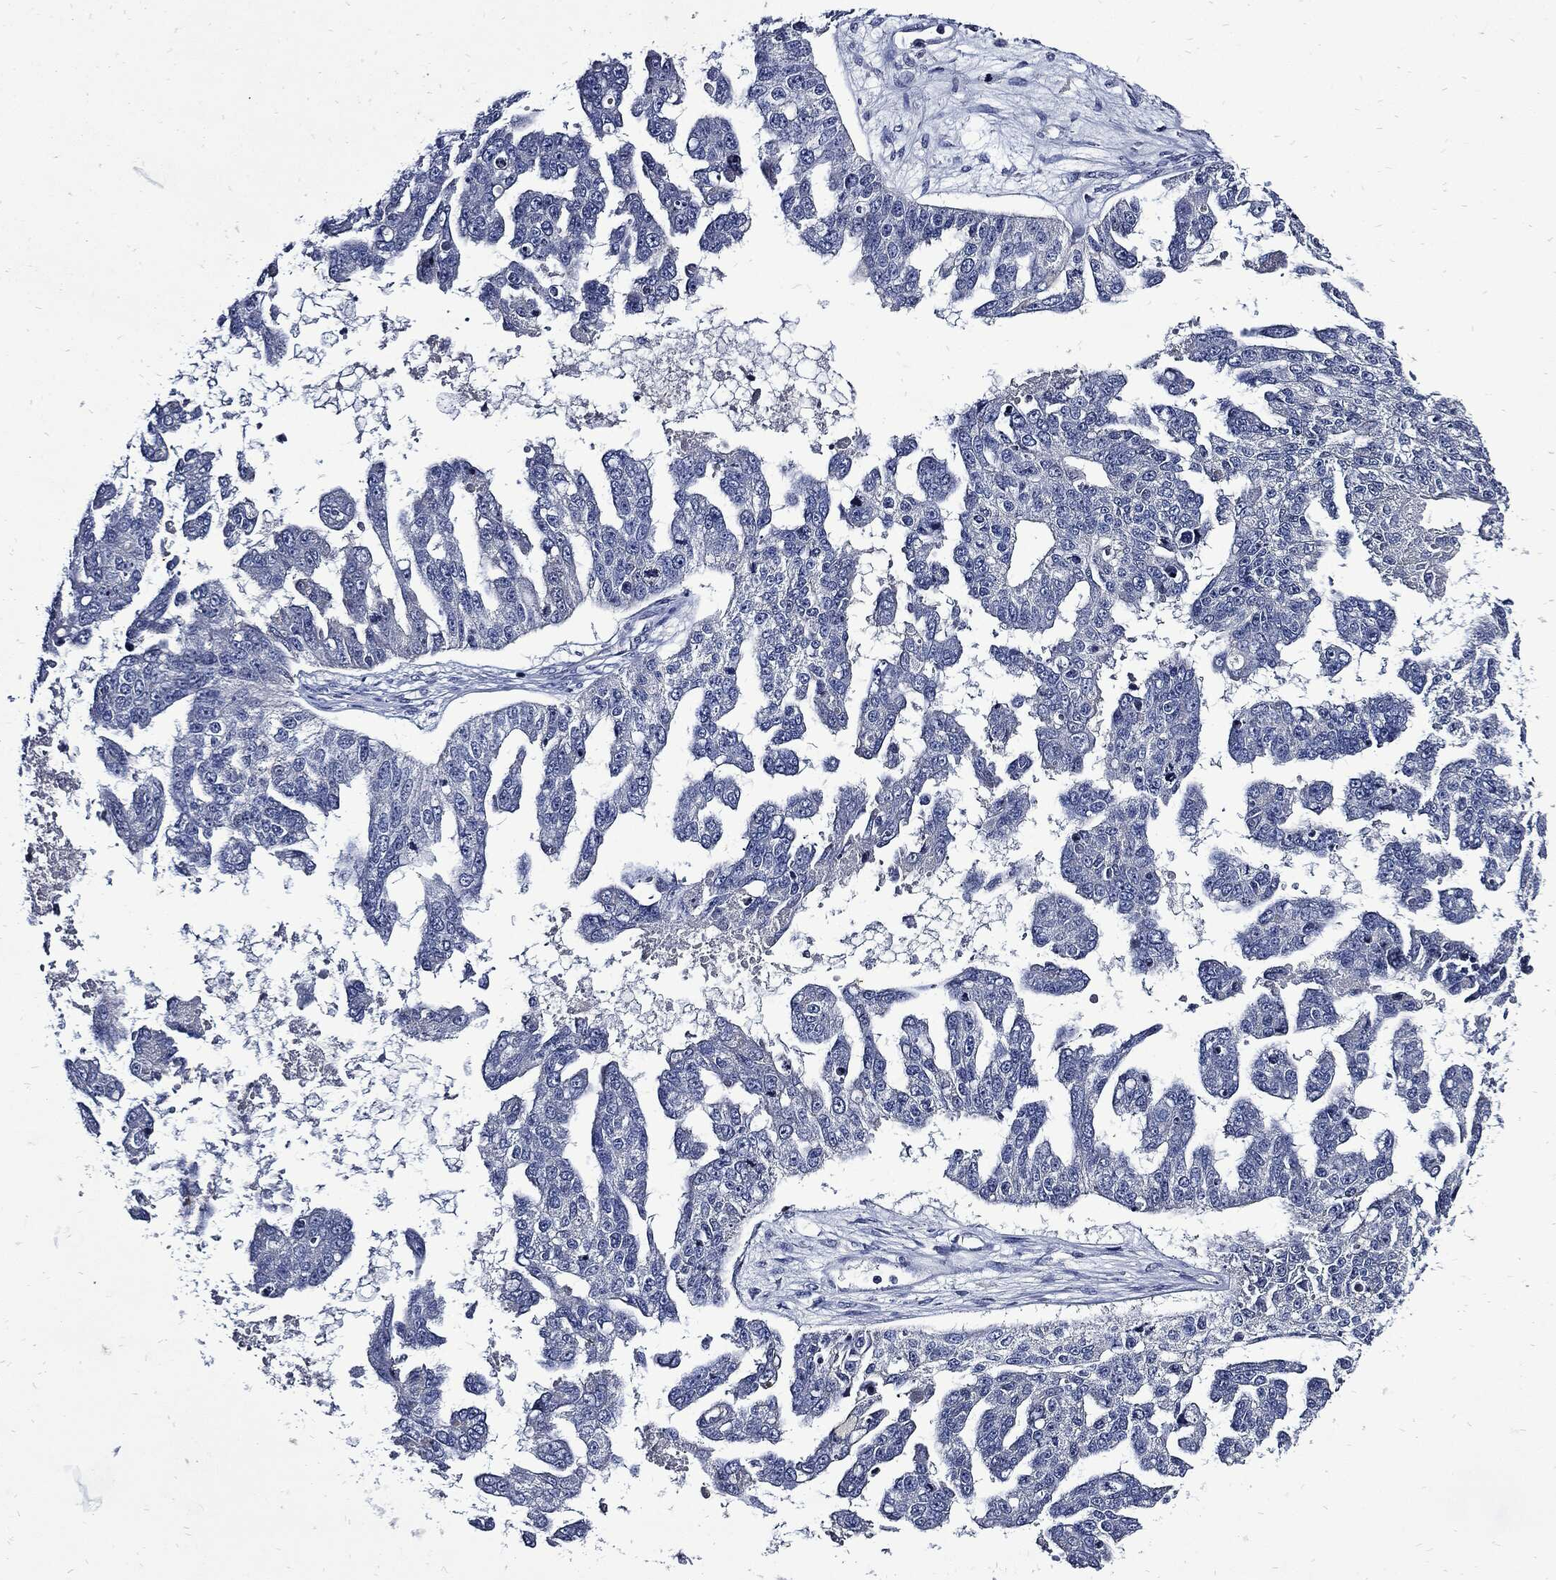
{"staining": {"intensity": "negative", "quantity": "none", "location": "none"}, "tissue": "ovarian cancer", "cell_type": "Tumor cells", "image_type": "cancer", "snomed": [{"axis": "morphology", "description": "Cystadenocarcinoma, serous, NOS"}, {"axis": "topography", "description": "Ovary"}], "caption": "This is an IHC histopathology image of serous cystadenocarcinoma (ovarian). There is no positivity in tumor cells.", "gene": "CPE", "patient": {"sex": "female", "age": 58}}